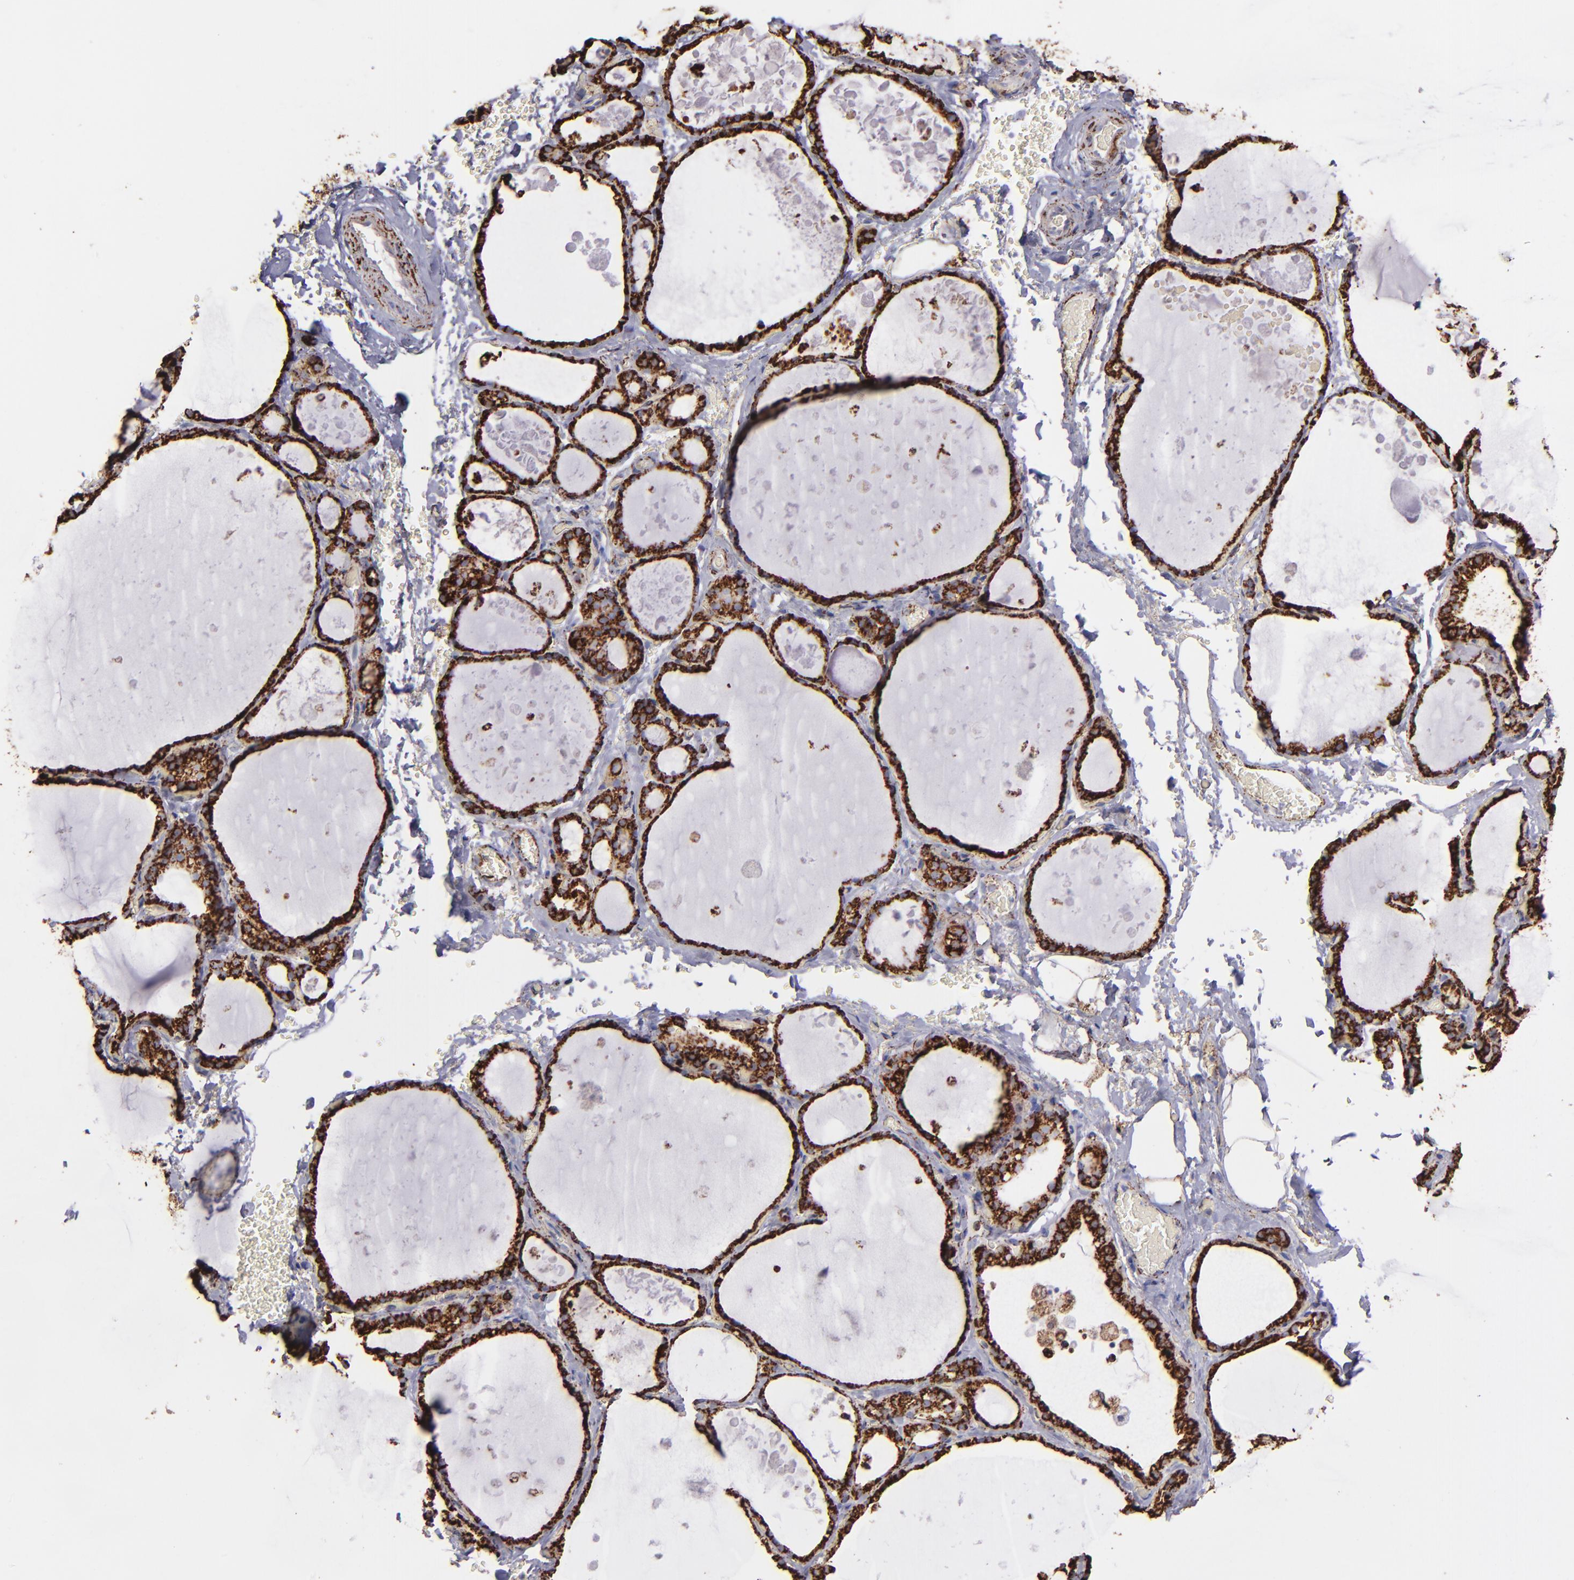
{"staining": {"intensity": "strong", "quantity": ">75%", "location": "cytoplasmic/membranous"}, "tissue": "thyroid gland", "cell_type": "Glandular cells", "image_type": "normal", "snomed": [{"axis": "morphology", "description": "Normal tissue, NOS"}, {"axis": "topography", "description": "Thyroid gland"}], "caption": "Immunohistochemical staining of benign human thyroid gland exhibits >75% levels of strong cytoplasmic/membranous protein expression in about >75% of glandular cells. The protein is stained brown, and the nuclei are stained in blue (DAB IHC with brightfield microscopy, high magnification).", "gene": "MAOB", "patient": {"sex": "male", "age": 61}}